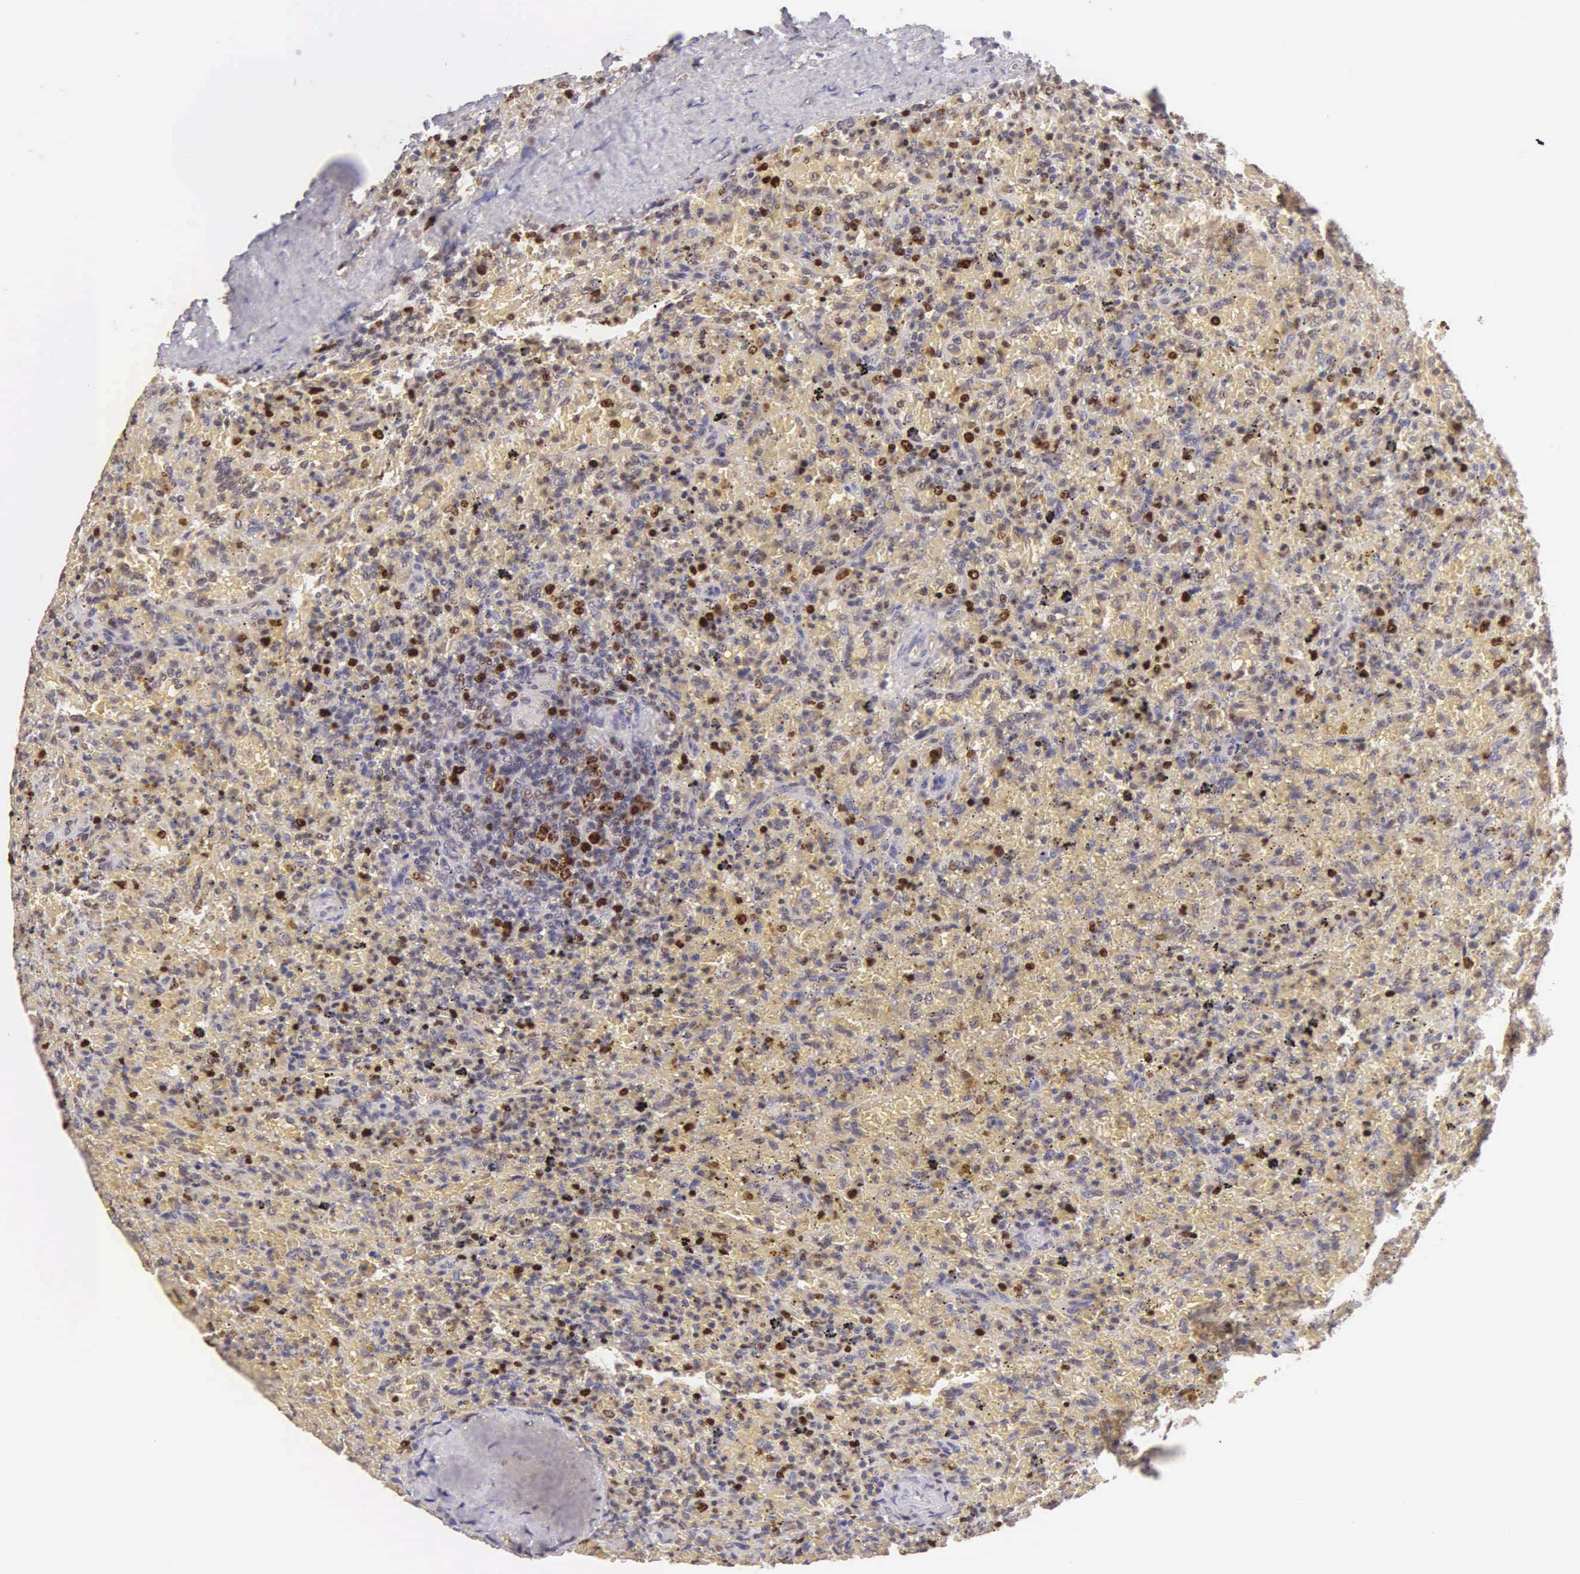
{"staining": {"intensity": "strong", "quantity": "25%-75%", "location": "nuclear"}, "tissue": "lymphoma", "cell_type": "Tumor cells", "image_type": "cancer", "snomed": [{"axis": "morphology", "description": "Malignant lymphoma, non-Hodgkin's type, High grade"}, {"axis": "topography", "description": "Spleen"}, {"axis": "topography", "description": "Lymph node"}], "caption": "Immunohistochemistry image of lymphoma stained for a protein (brown), which shows high levels of strong nuclear expression in approximately 25%-75% of tumor cells.", "gene": "MKI67", "patient": {"sex": "female", "age": 70}}